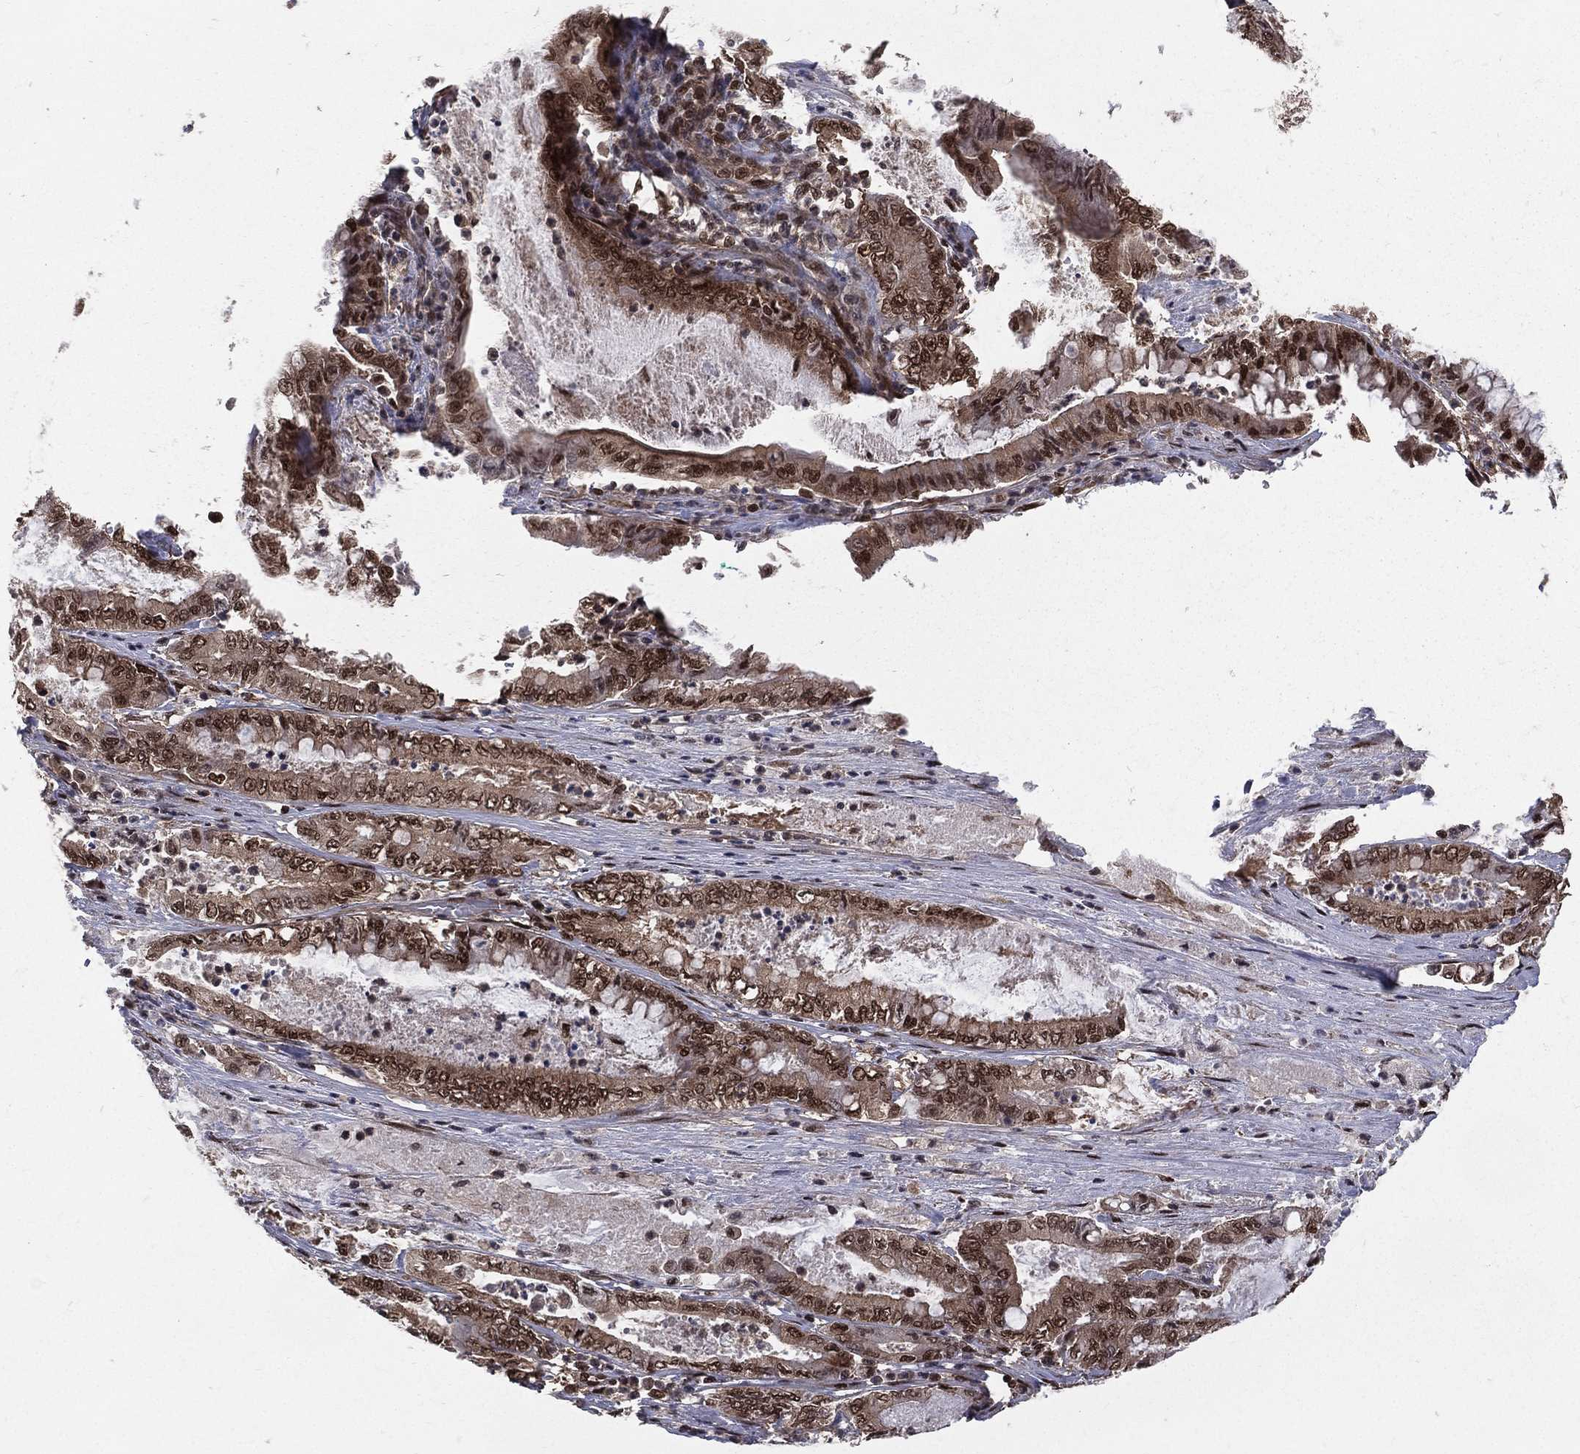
{"staining": {"intensity": "strong", "quantity": ">75%", "location": "nuclear"}, "tissue": "pancreatic cancer", "cell_type": "Tumor cells", "image_type": "cancer", "snomed": [{"axis": "morphology", "description": "Adenocarcinoma, NOS"}, {"axis": "topography", "description": "Pancreas"}], "caption": "A brown stain labels strong nuclear staining of a protein in pancreatic cancer tumor cells.", "gene": "COPS4", "patient": {"sex": "male", "age": 71}}